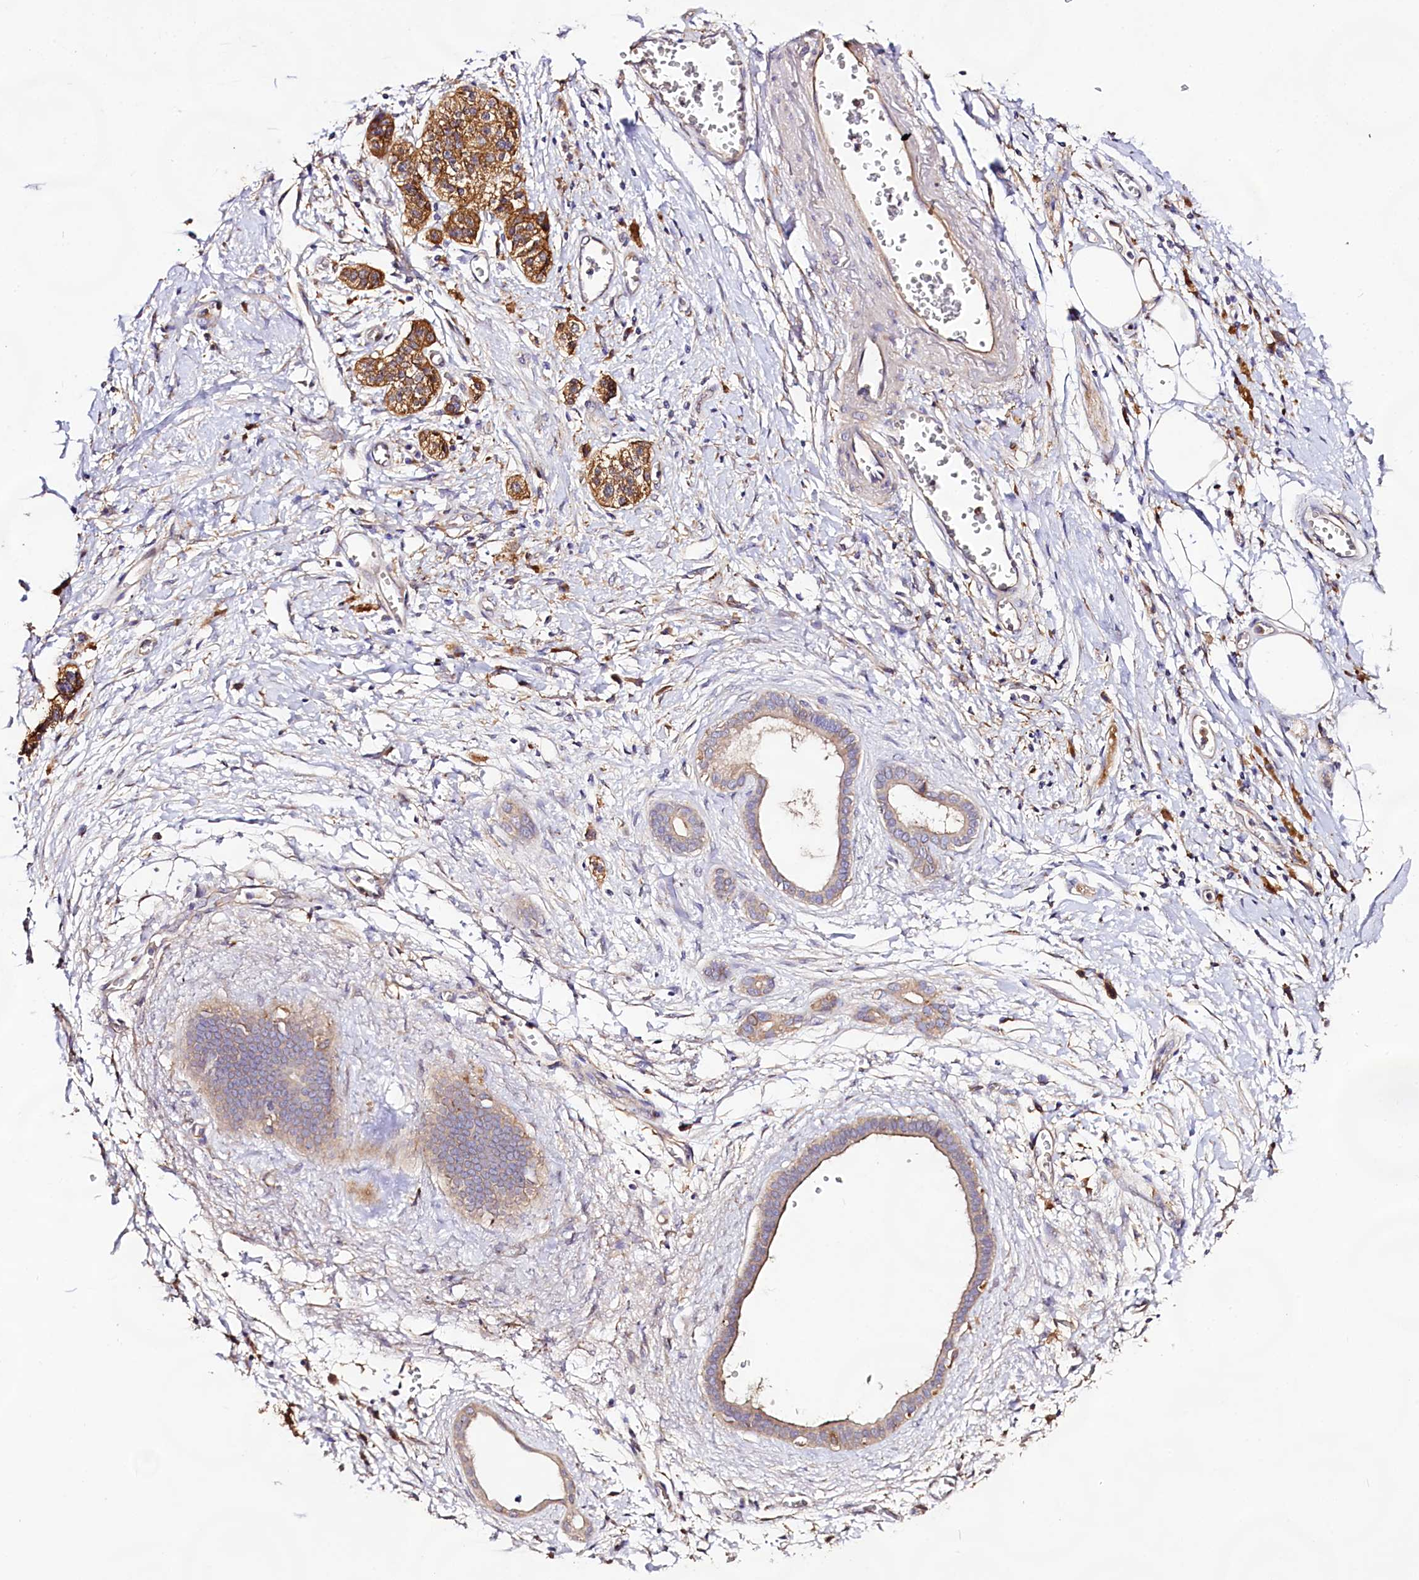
{"staining": {"intensity": "moderate", "quantity": "25%-75%", "location": "cytoplasmic/membranous"}, "tissue": "adipose tissue", "cell_type": "Adipocytes", "image_type": "normal", "snomed": [{"axis": "morphology", "description": "Normal tissue, NOS"}, {"axis": "morphology", "description": "Adenocarcinoma, NOS"}, {"axis": "topography", "description": "Pancreas"}, {"axis": "topography", "description": "Peripheral nerve tissue"}], "caption": "About 25%-75% of adipocytes in unremarkable adipose tissue demonstrate moderate cytoplasmic/membranous protein staining as visualized by brown immunohistochemical staining.", "gene": "DMXL2", "patient": {"sex": "male", "age": 59}}